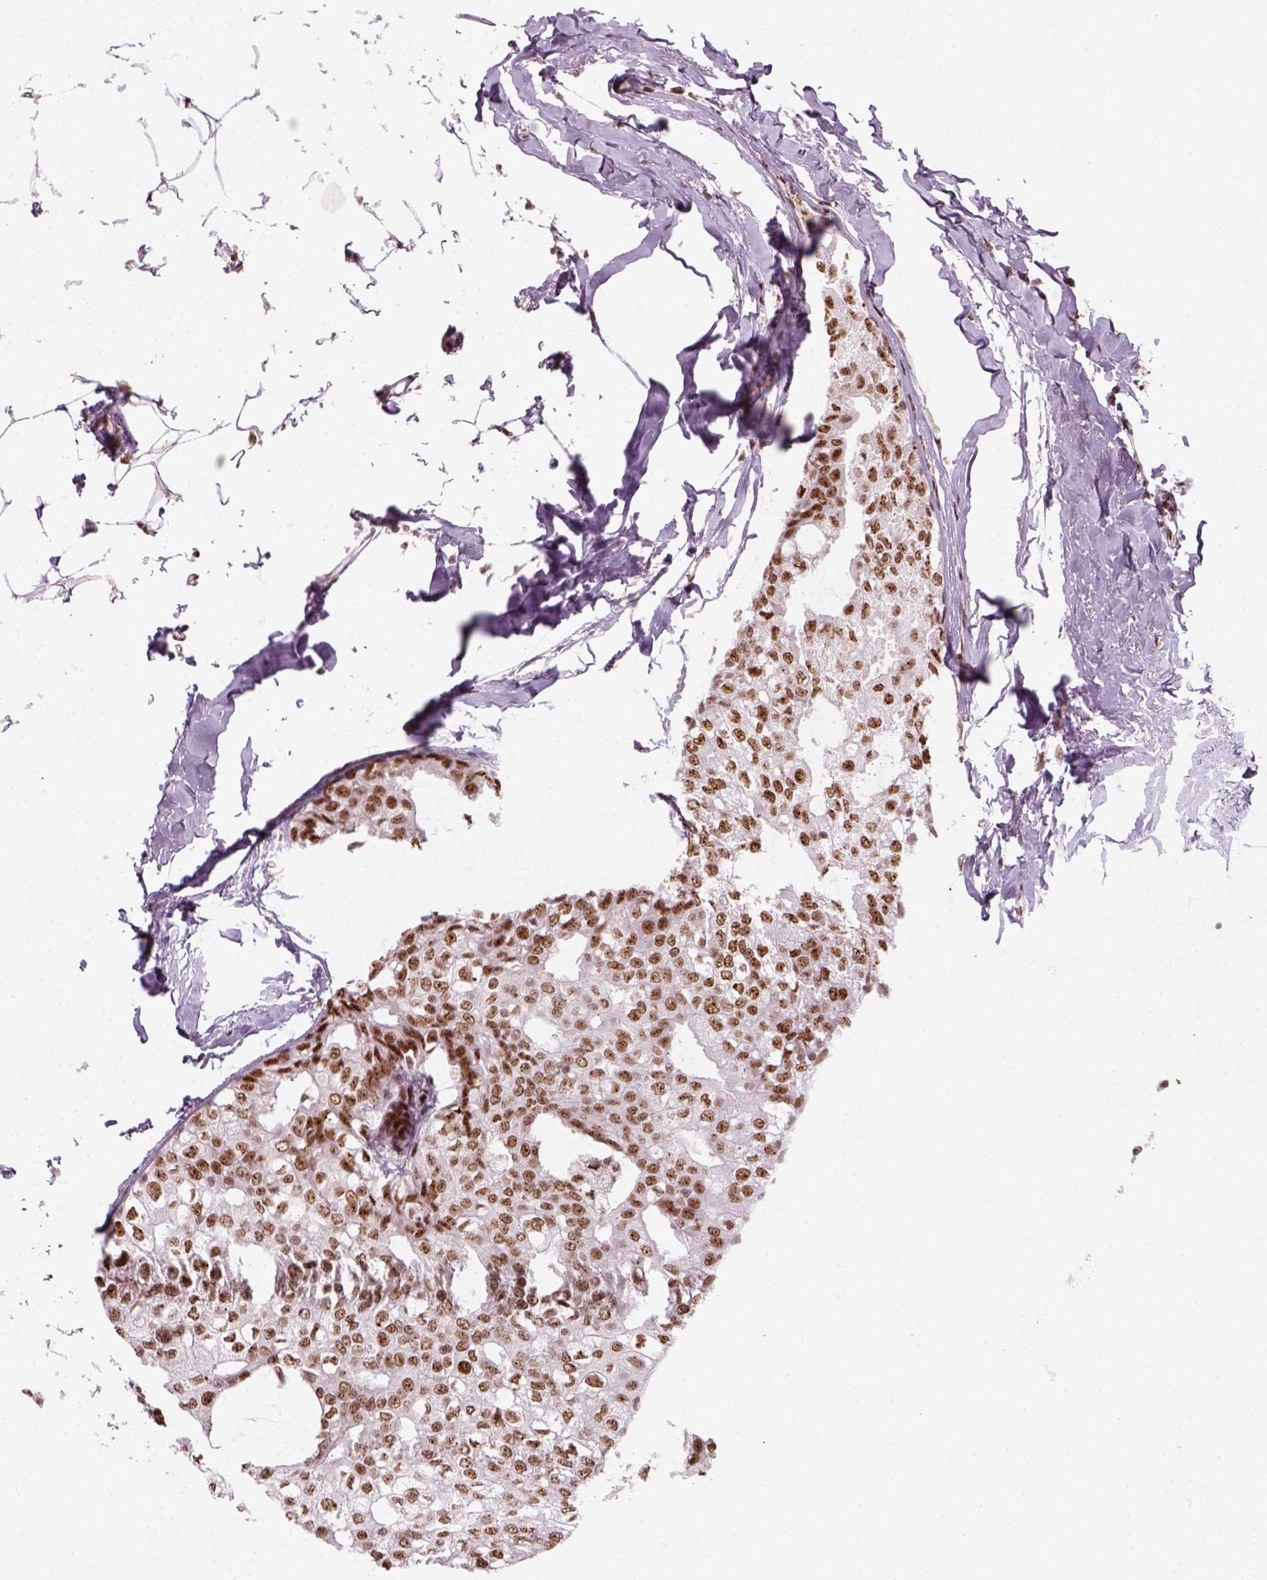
{"staining": {"intensity": "moderate", "quantity": ">75%", "location": "nuclear"}, "tissue": "breast cancer", "cell_type": "Tumor cells", "image_type": "cancer", "snomed": [{"axis": "morphology", "description": "Duct carcinoma"}, {"axis": "topography", "description": "Breast"}], "caption": "High-magnification brightfield microscopy of breast cancer (infiltrating ductal carcinoma) stained with DAB (3,3'-diaminobenzidine) (brown) and counterstained with hematoxylin (blue). tumor cells exhibit moderate nuclear expression is appreciated in about>75% of cells. (DAB (3,3'-diaminobenzidine) = brown stain, brightfield microscopy at high magnification).", "gene": "GTF2F1", "patient": {"sex": "female", "age": 40}}